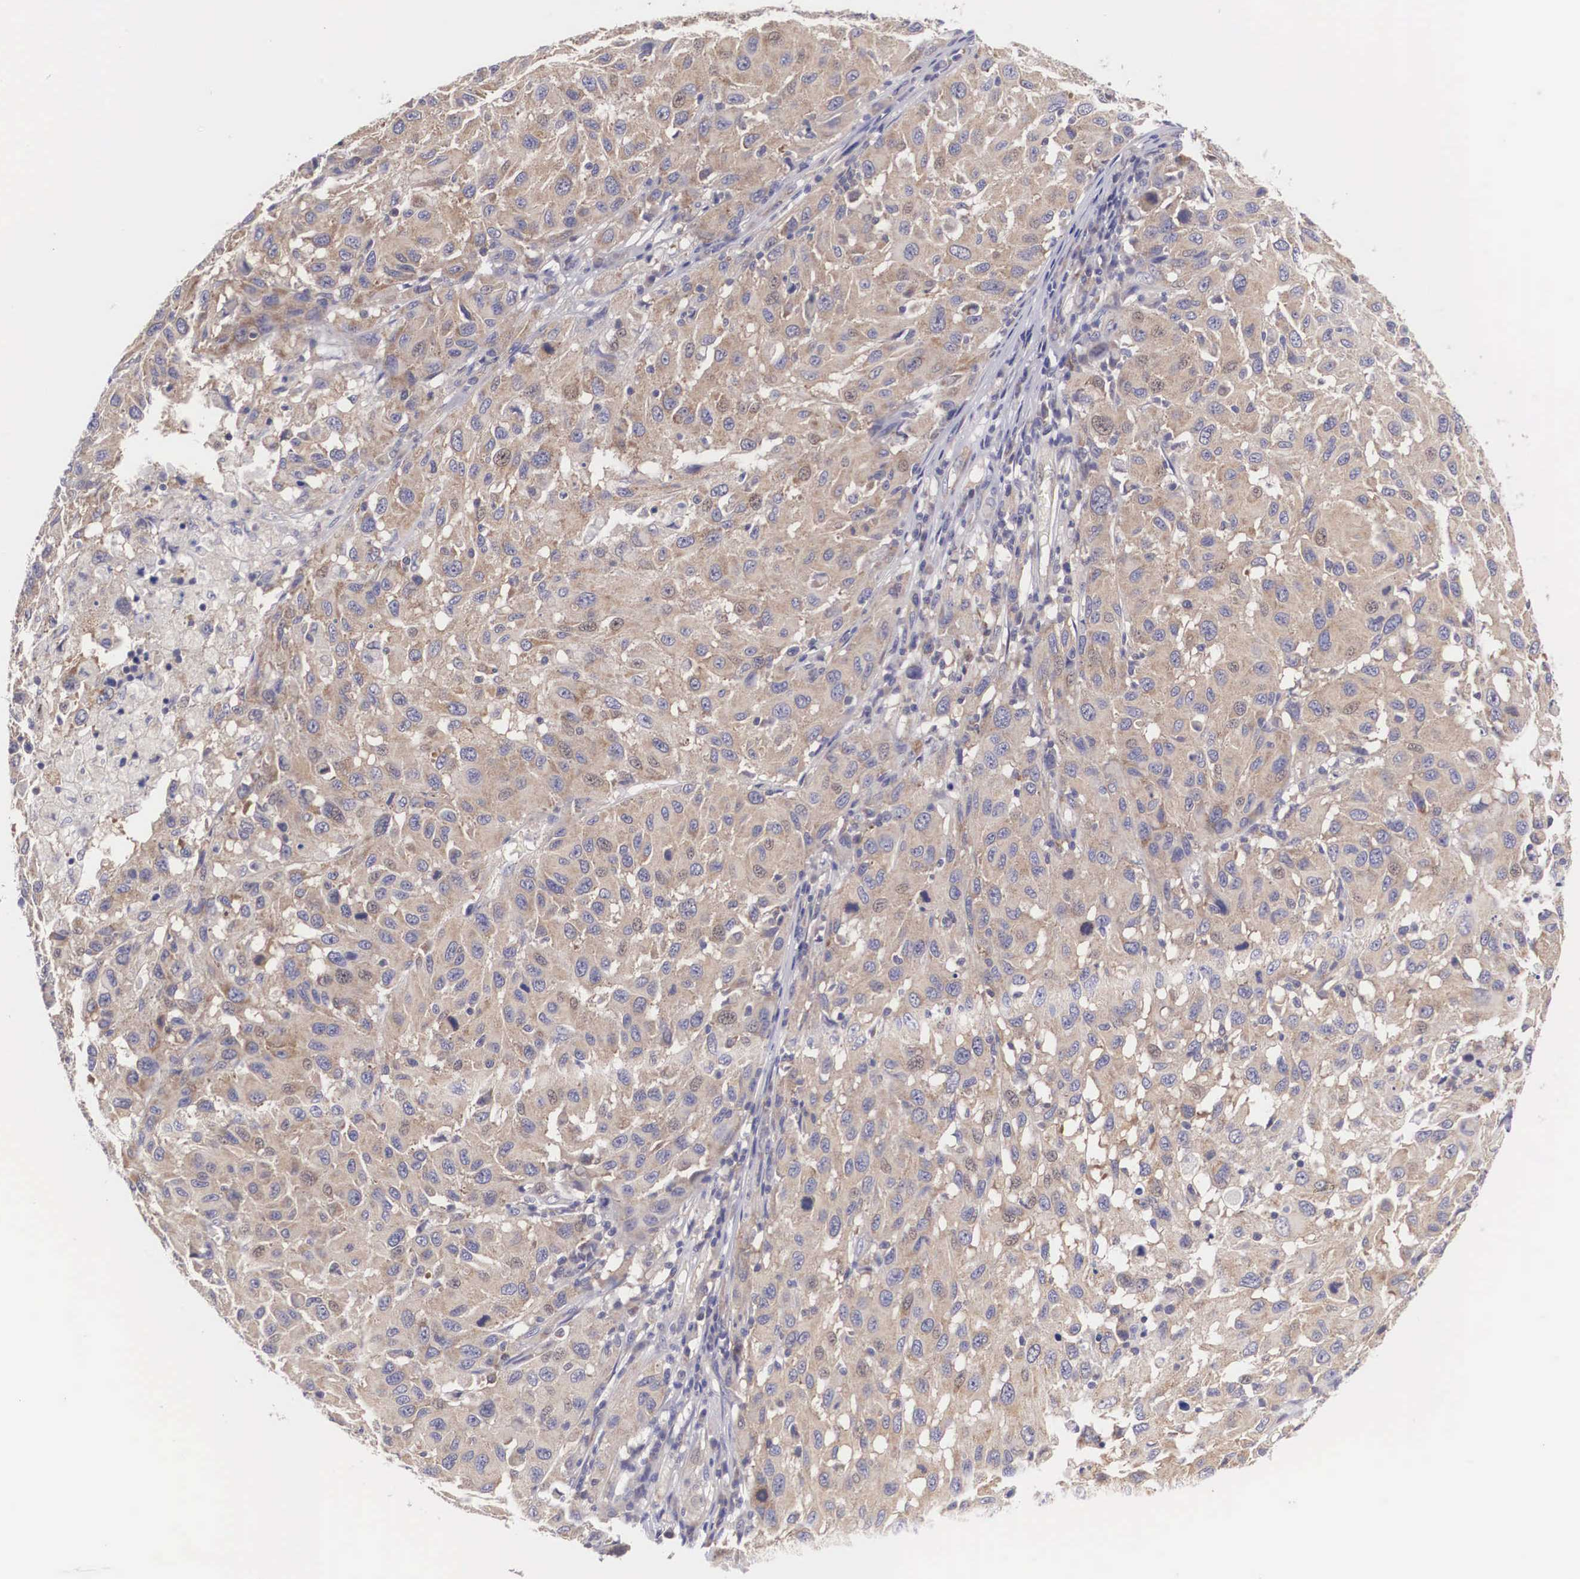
{"staining": {"intensity": "weak", "quantity": ">75%", "location": "cytoplasmic/membranous"}, "tissue": "melanoma", "cell_type": "Tumor cells", "image_type": "cancer", "snomed": [{"axis": "morphology", "description": "Malignant melanoma, NOS"}, {"axis": "topography", "description": "Skin"}], "caption": "An image showing weak cytoplasmic/membranous expression in about >75% of tumor cells in melanoma, as visualized by brown immunohistochemical staining.", "gene": "TXLNG", "patient": {"sex": "female", "age": 77}}